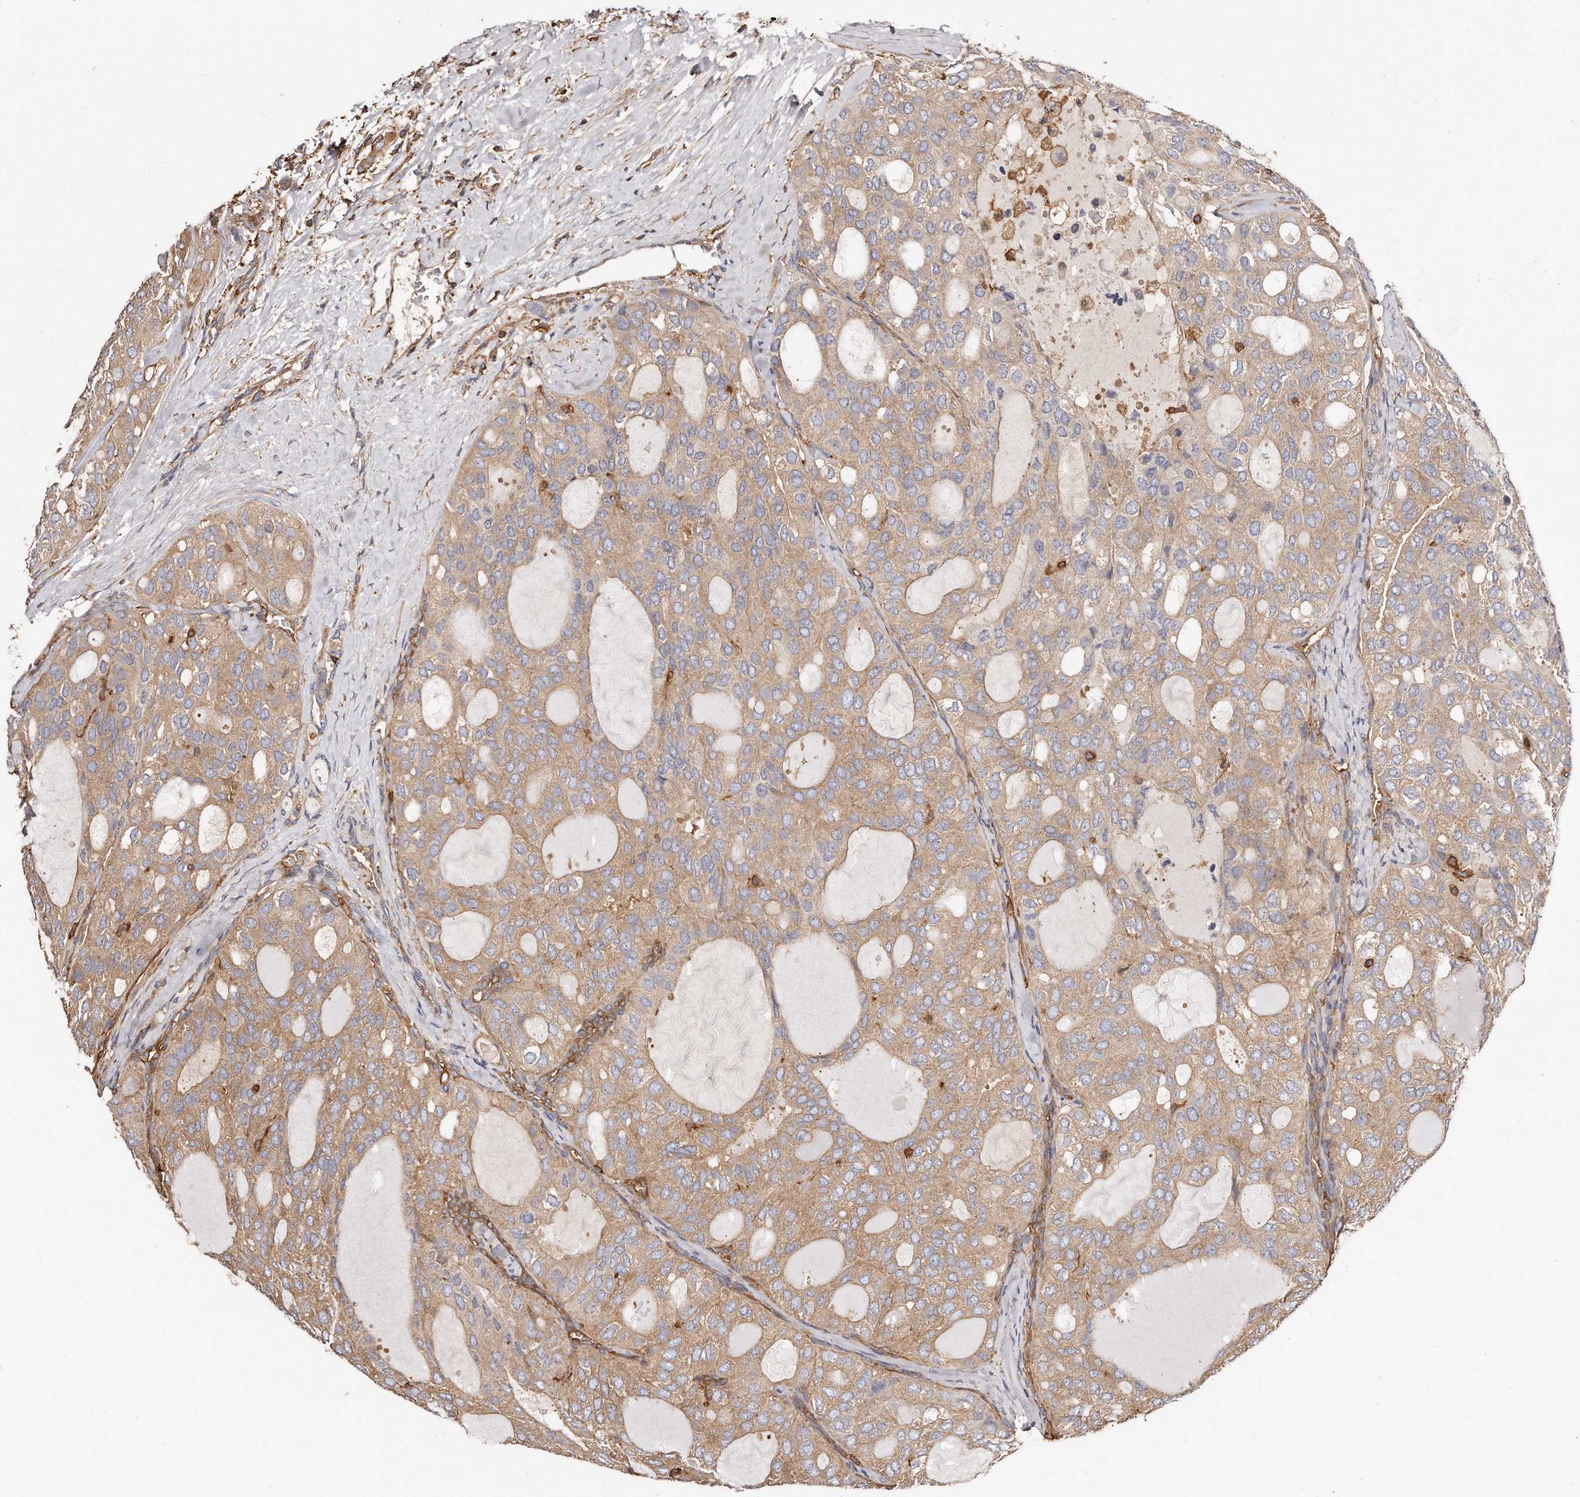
{"staining": {"intensity": "weak", "quantity": "25%-75%", "location": "cytoplasmic/membranous"}, "tissue": "thyroid cancer", "cell_type": "Tumor cells", "image_type": "cancer", "snomed": [{"axis": "morphology", "description": "Follicular adenoma carcinoma, NOS"}, {"axis": "topography", "description": "Thyroid gland"}], "caption": "Immunohistochemistry of thyroid cancer reveals low levels of weak cytoplasmic/membranous positivity in about 25%-75% of tumor cells.", "gene": "CAP1", "patient": {"sex": "male", "age": 75}}